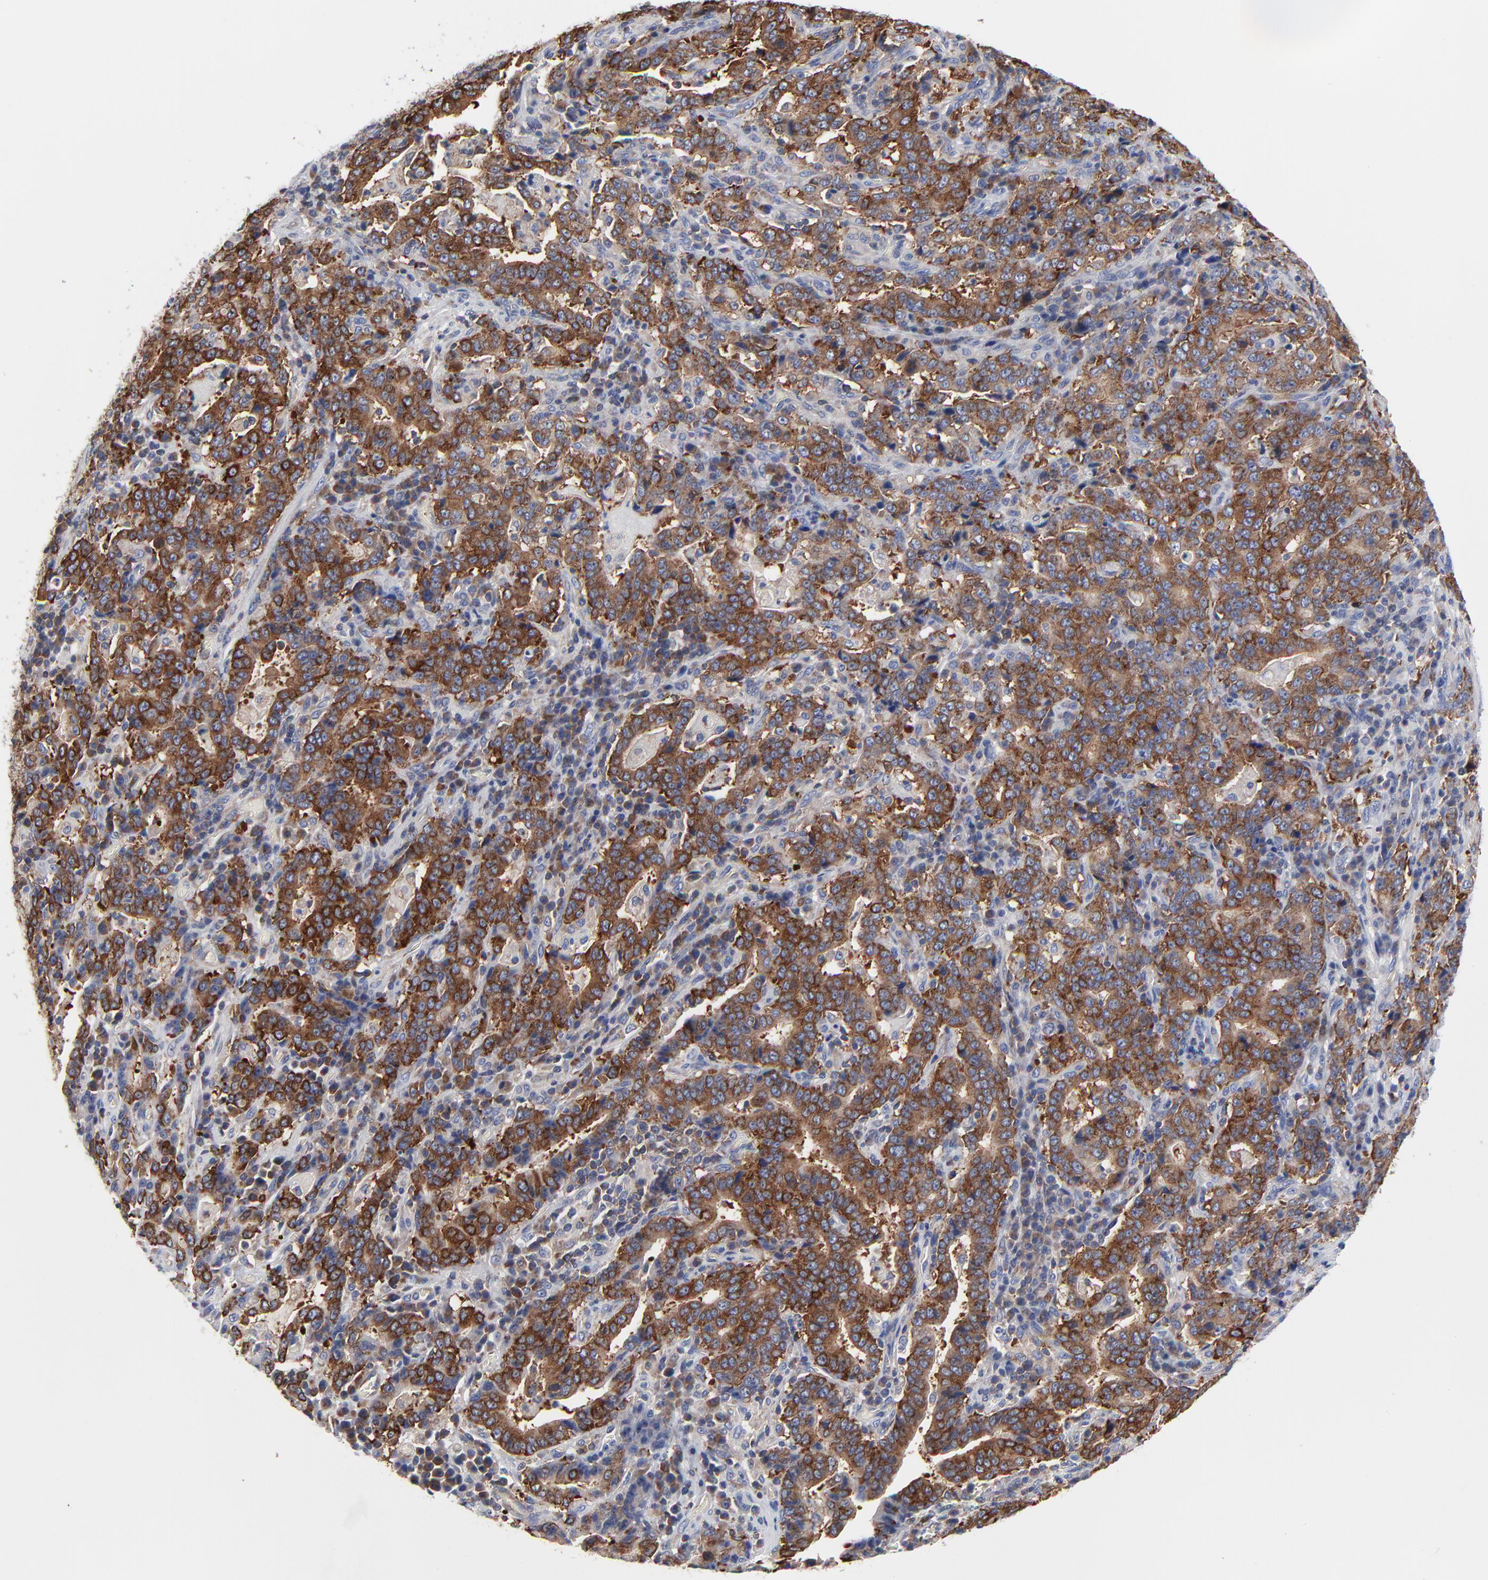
{"staining": {"intensity": "strong", "quantity": ">75%", "location": "cytoplasmic/membranous"}, "tissue": "stomach cancer", "cell_type": "Tumor cells", "image_type": "cancer", "snomed": [{"axis": "morphology", "description": "Normal tissue, NOS"}, {"axis": "morphology", "description": "Adenocarcinoma, NOS"}, {"axis": "topography", "description": "Stomach, upper"}, {"axis": "topography", "description": "Stomach"}], "caption": "Immunohistochemical staining of adenocarcinoma (stomach) demonstrates high levels of strong cytoplasmic/membranous positivity in approximately >75% of tumor cells. (DAB (3,3'-diaminobenzidine) = brown stain, brightfield microscopy at high magnification).", "gene": "CD2AP", "patient": {"sex": "male", "age": 59}}